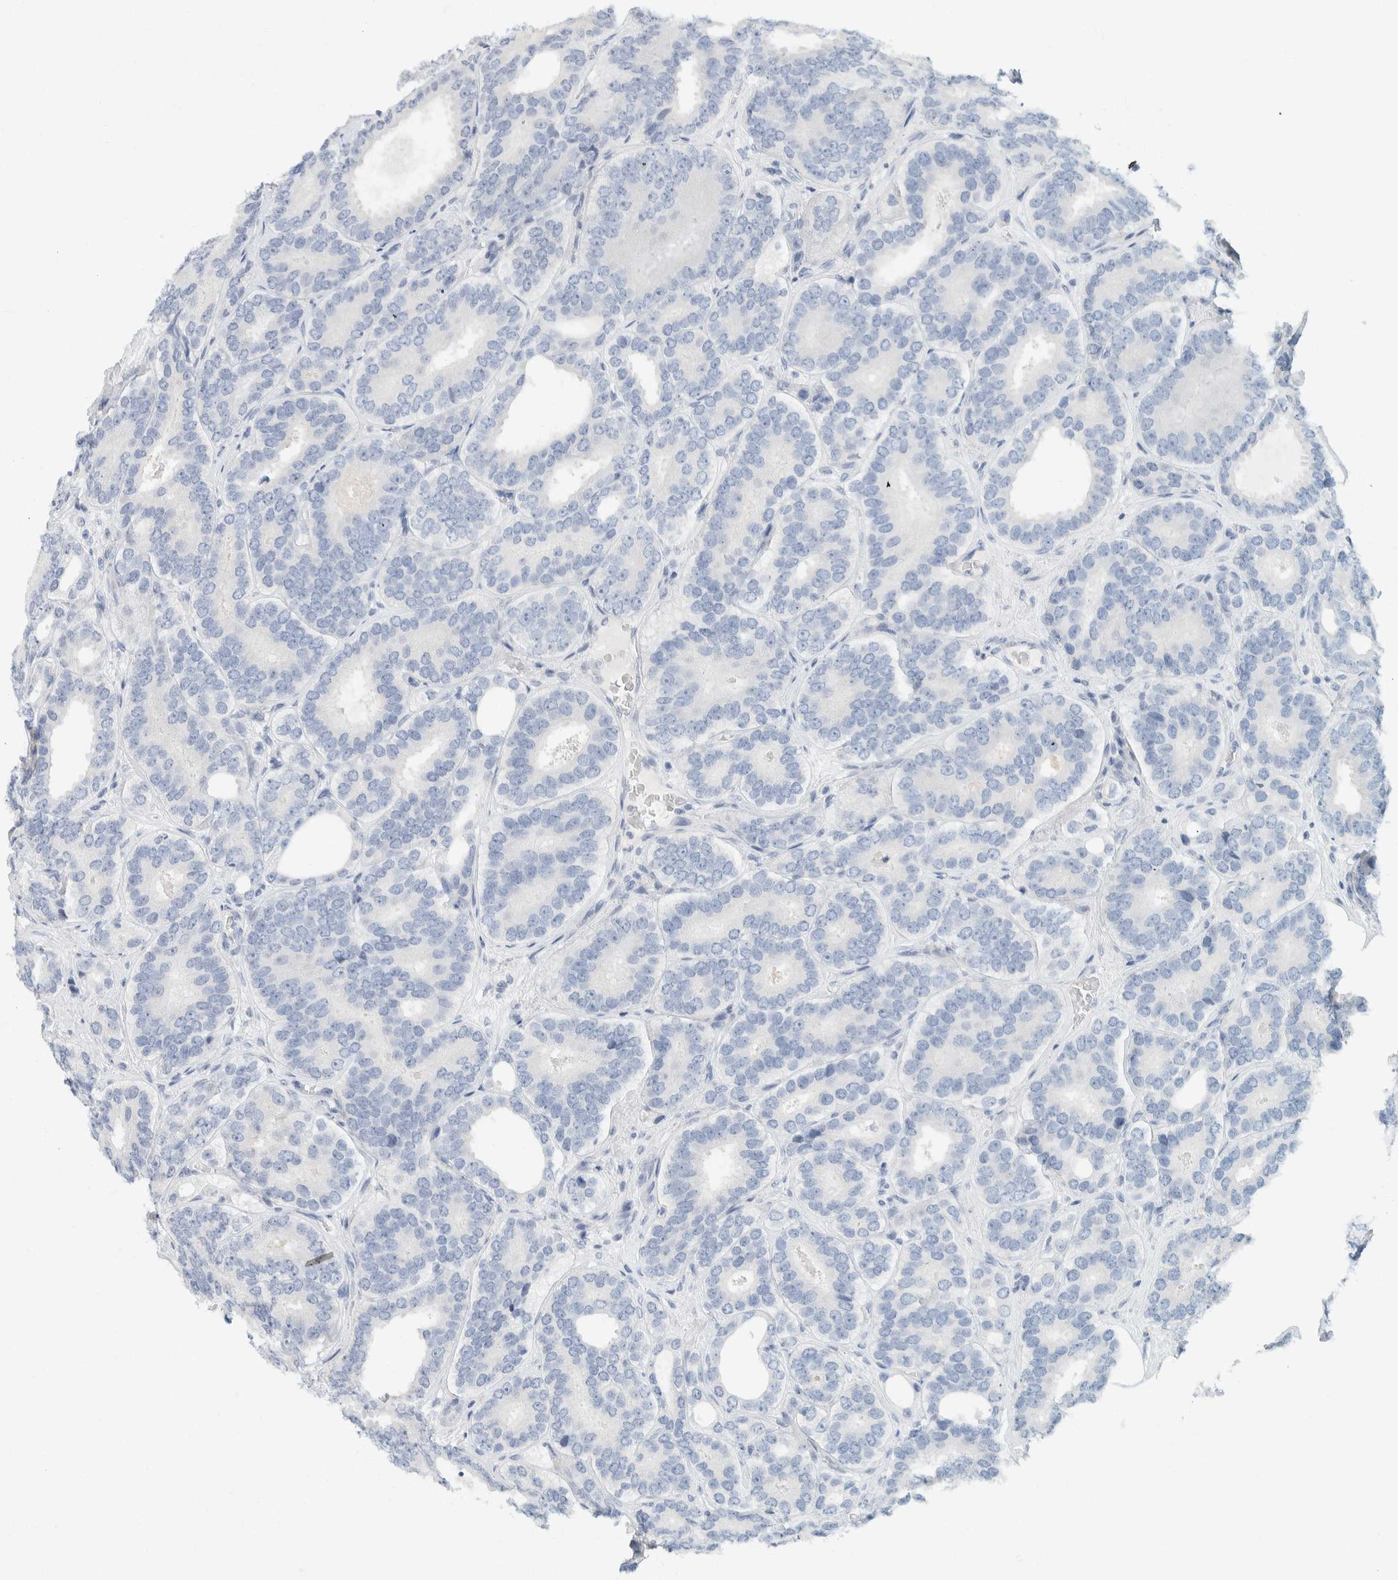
{"staining": {"intensity": "negative", "quantity": "none", "location": "none"}, "tissue": "prostate cancer", "cell_type": "Tumor cells", "image_type": "cancer", "snomed": [{"axis": "morphology", "description": "Adenocarcinoma, High grade"}, {"axis": "topography", "description": "Prostate"}], "caption": "Immunohistochemistry histopathology image of human prostate cancer (adenocarcinoma (high-grade)) stained for a protein (brown), which demonstrates no staining in tumor cells.", "gene": "ALOX12B", "patient": {"sex": "male", "age": 56}}